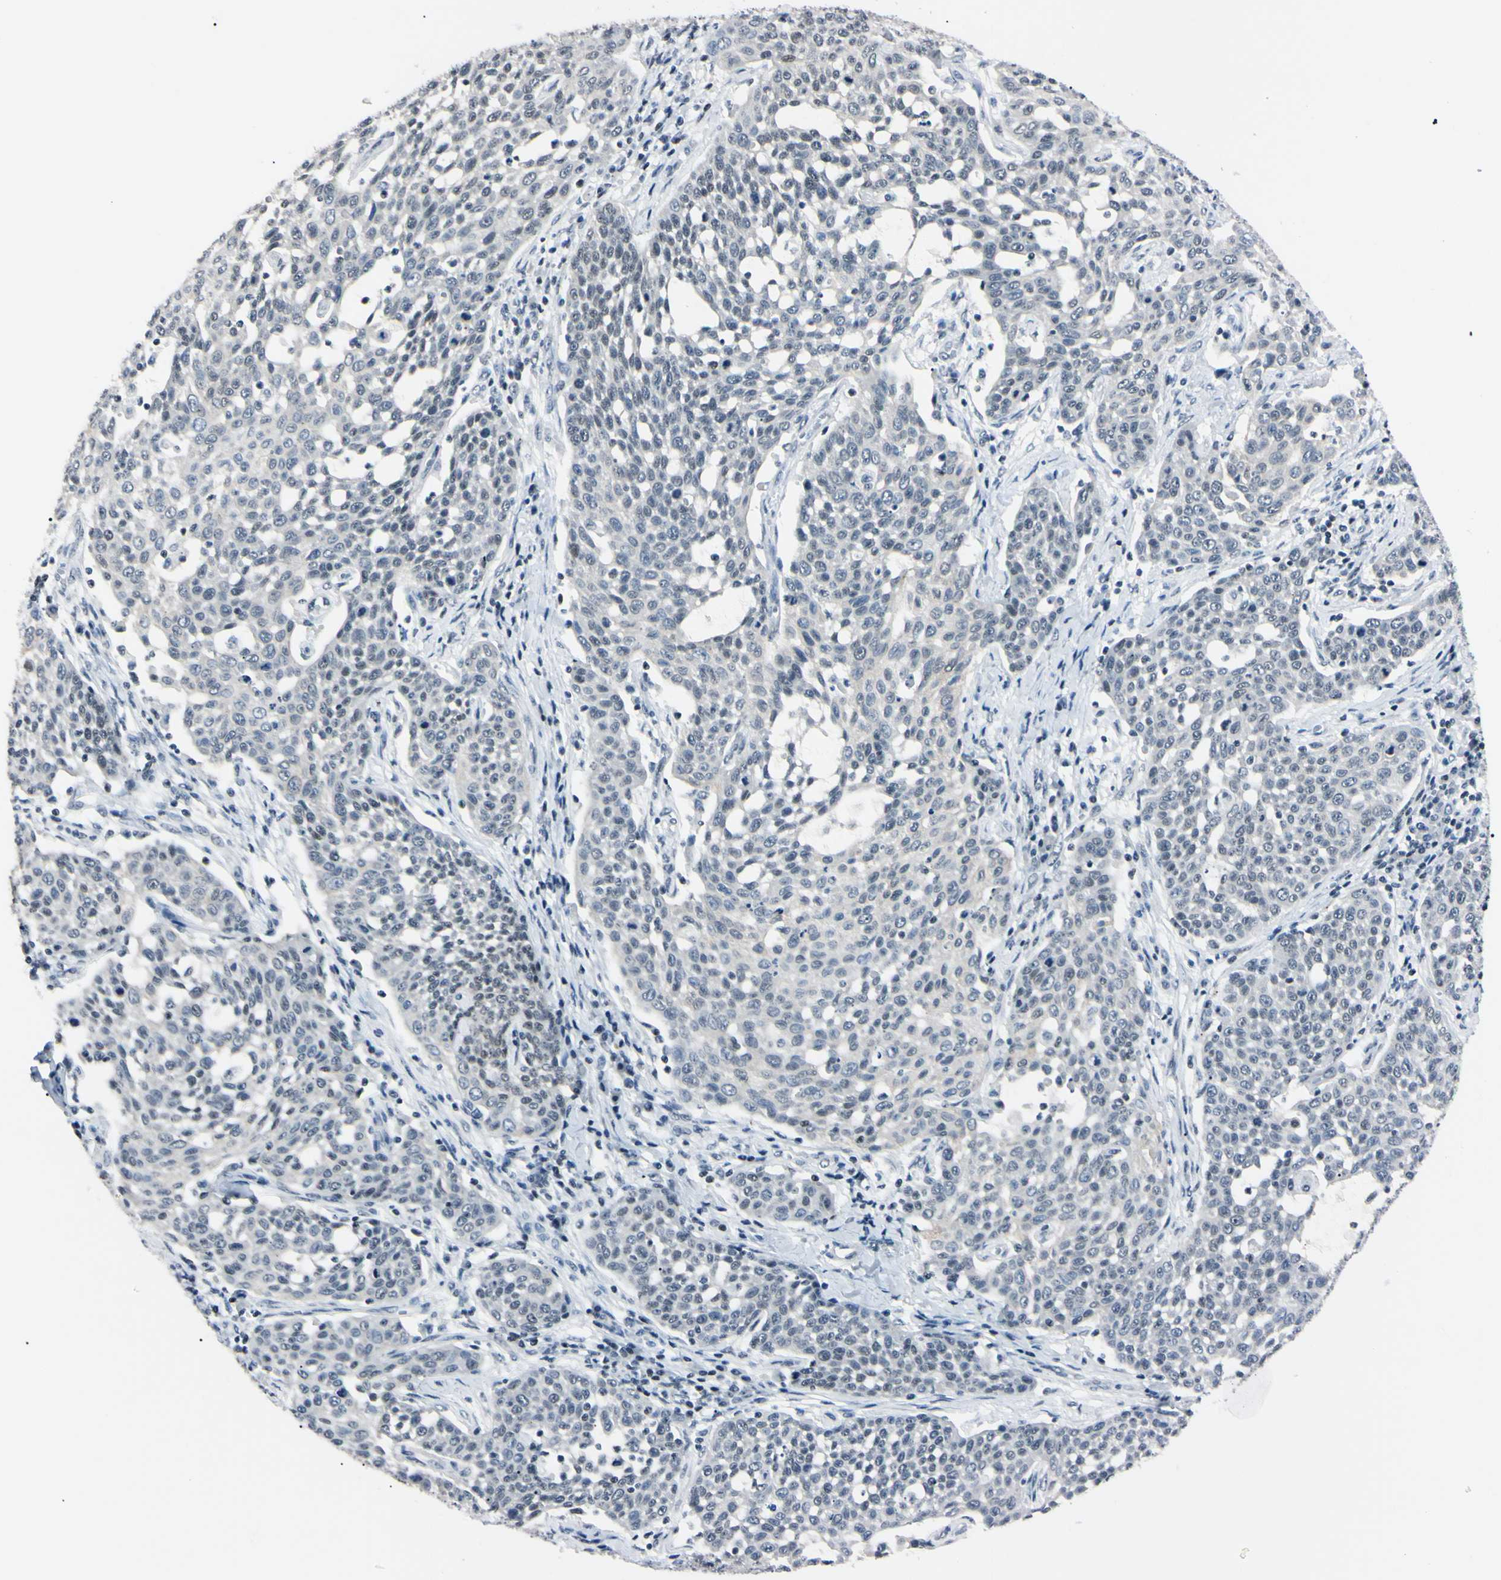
{"staining": {"intensity": "negative", "quantity": "none", "location": "none"}, "tissue": "cervical cancer", "cell_type": "Tumor cells", "image_type": "cancer", "snomed": [{"axis": "morphology", "description": "Squamous cell carcinoma, NOS"}, {"axis": "topography", "description": "Cervix"}], "caption": "A high-resolution micrograph shows immunohistochemistry (IHC) staining of cervical squamous cell carcinoma, which displays no significant positivity in tumor cells.", "gene": "C1orf174", "patient": {"sex": "female", "age": 34}}